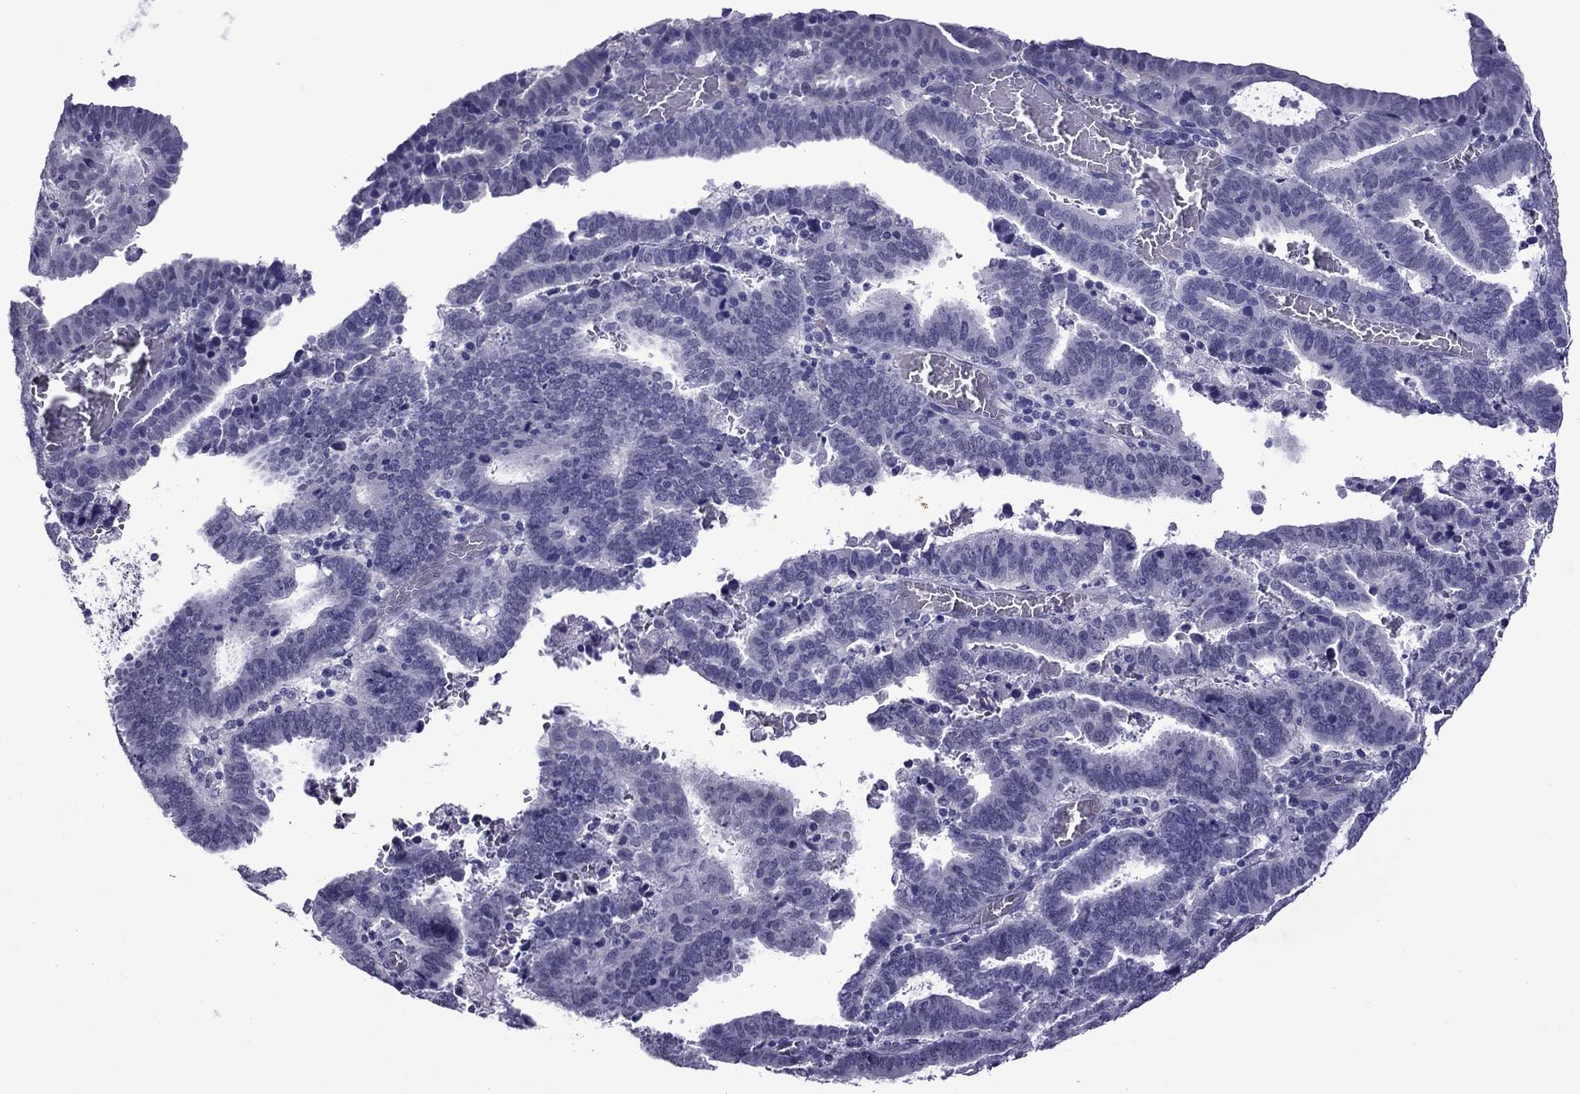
{"staining": {"intensity": "negative", "quantity": "none", "location": "none"}, "tissue": "endometrial cancer", "cell_type": "Tumor cells", "image_type": "cancer", "snomed": [{"axis": "morphology", "description": "Adenocarcinoma, NOS"}, {"axis": "topography", "description": "Uterus"}], "caption": "Tumor cells are negative for brown protein staining in endometrial cancer (adenocarcinoma).", "gene": "CHRNA5", "patient": {"sex": "female", "age": 83}}